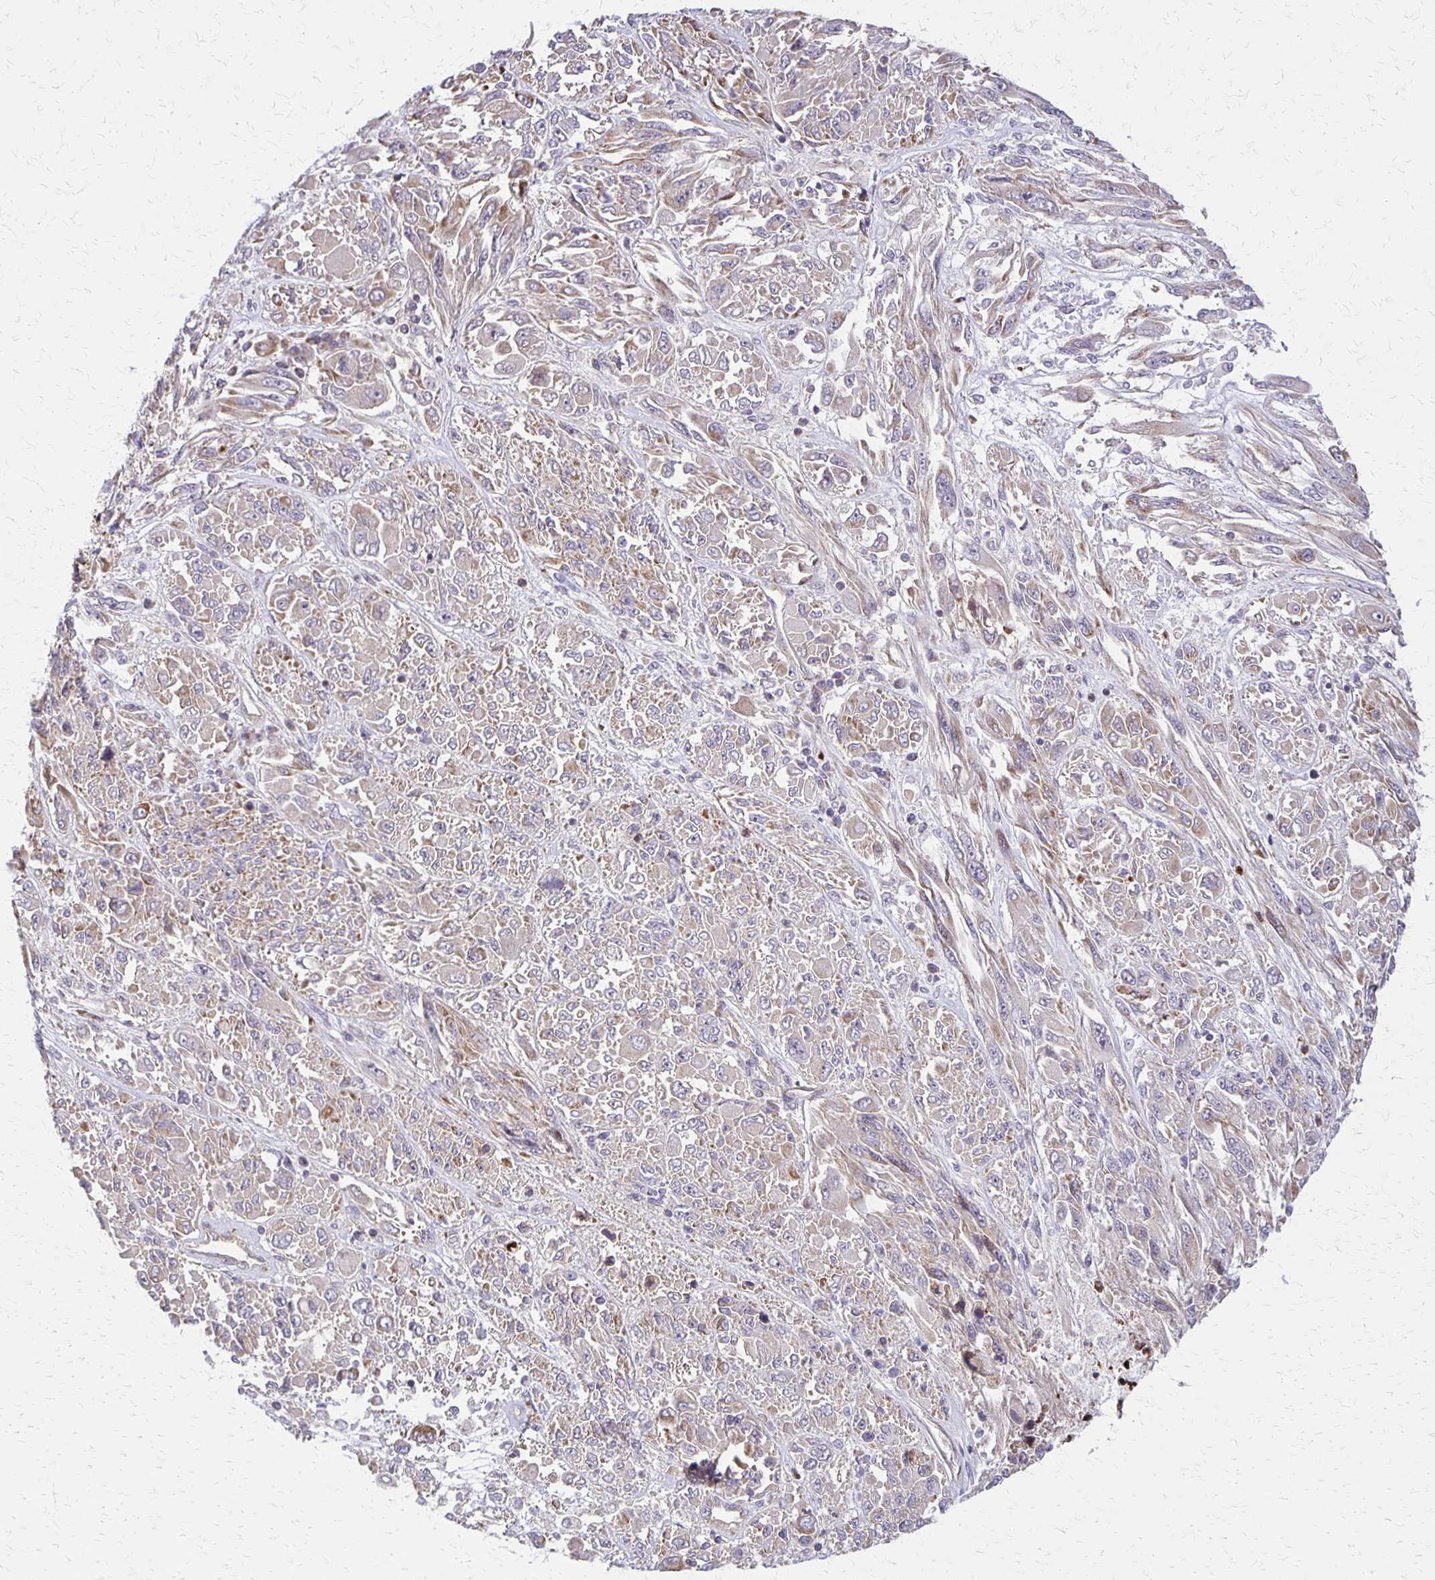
{"staining": {"intensity": "weak", "quantity": "<25%", "location": "cytoplasmic/membranous"}, "tissue": "melanoma", "cell_type": "Tumor cells", "image_type": "cancer", "snomed": [{"axis": "morphology", "description": "Malignant melanoma, NOS"}, {"axis": "topography", "description": "Skin"}], "caption": "IHC of human malignant melanoma reveals no staining in tumor cells. The staining is performed using DAB brown chromogen with nuclei counter-stained in using hematoxylin.", "gene": "EIF4EBP2", "patient": {"sex": "female", "age": 91}}